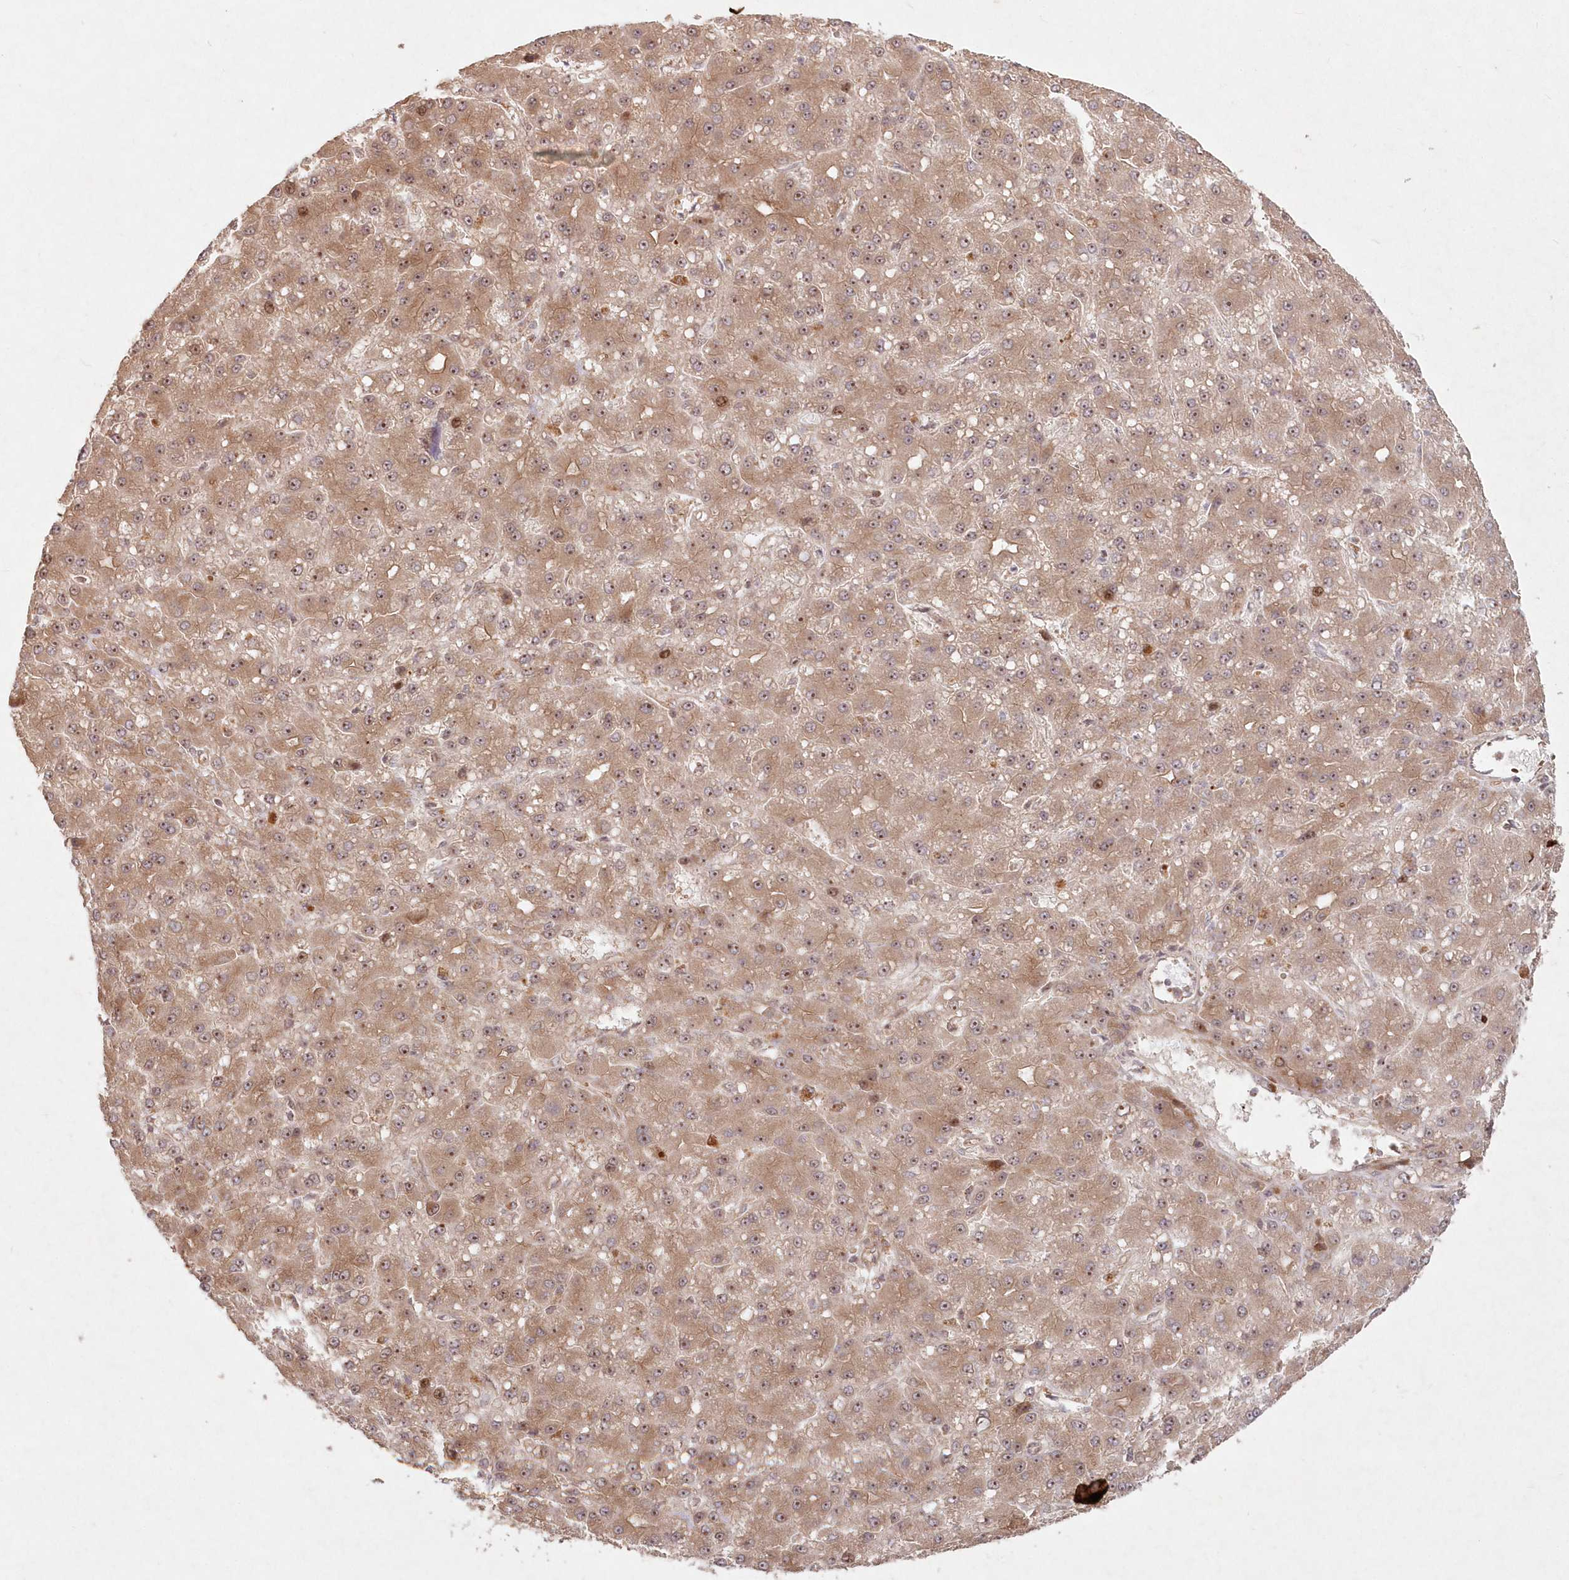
{"staining": {"intensity": "moderate", "quantity": ">75%", "location": "cytoplasmic/membranous,nuclear"}, "tissue": "liver cancer", "cell_type": "Tumor cells", "image_type": "cancer", "snomed": [{"axis": "morphology", "description": "Carcinoma, Hepatocellular, NOS"}, {"axis": "topography", "description": "Liver"}], "caption": "This histopathology image exhibits IHC staining of hepatocellular carcinoma (liver), with medium moderate cytoplasmic/membranous and nuclear staining in about >75% of tumor cells.", "gene": "SERINC1", "patient": {"sex": "male", "age": 67}}